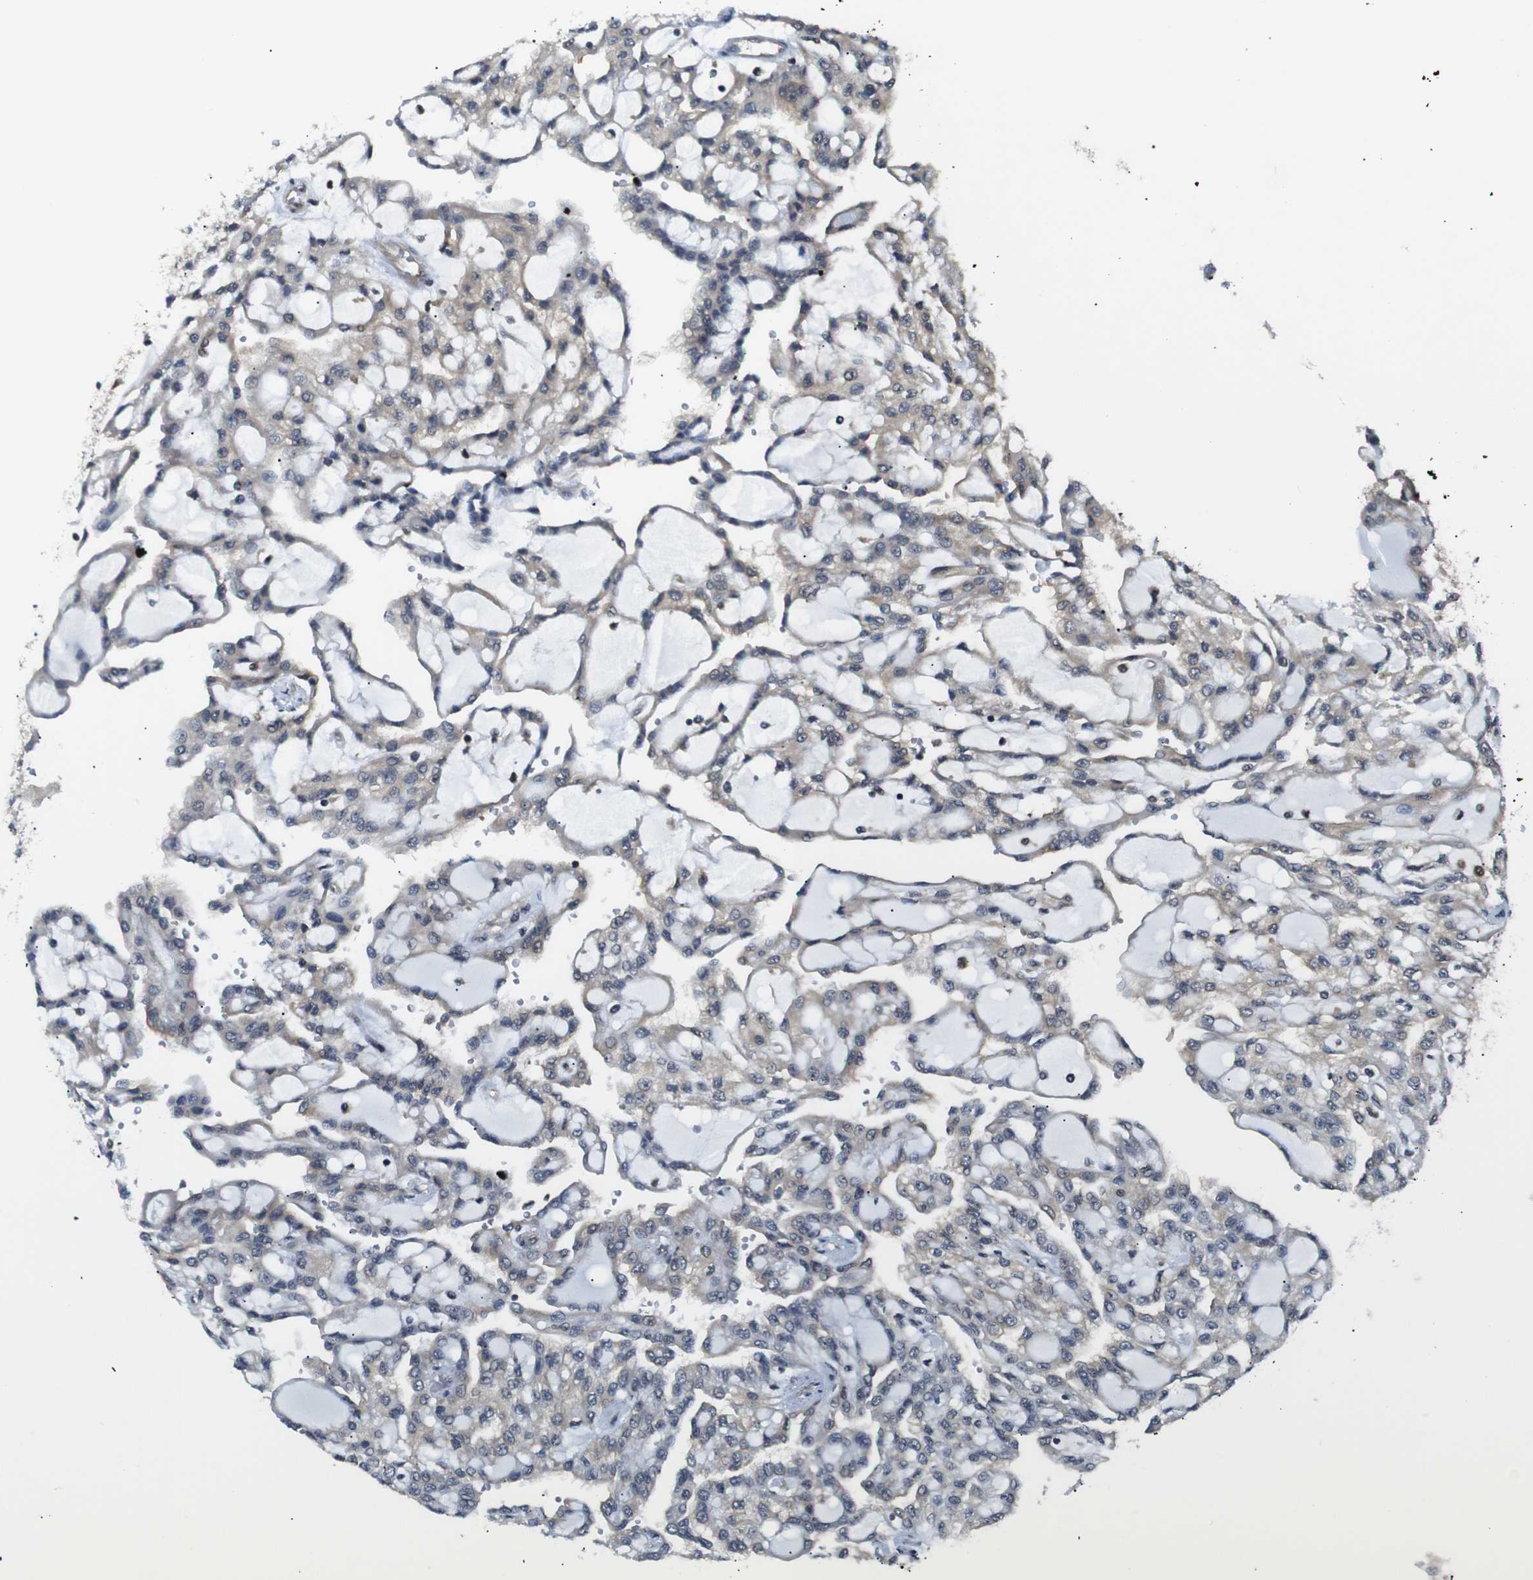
{"staining": {"intensity": "negative", "quantity": "none", "location": "none"}, "tissue": "renal cancer", "cell_type": "Tumor cells", "image_type": "cancer", "snomed": [{"axis": "morphology", "description": "Adenocarcinoma, NOS"}, {"axis": "topography", "description": "Kidney"}], "caption": "Immunohistochemistry (IHC) of renal cancer displays no staining in tumor cells.", "gene": "UBXN1", "patient": {"sex": "male", "age": 63}}